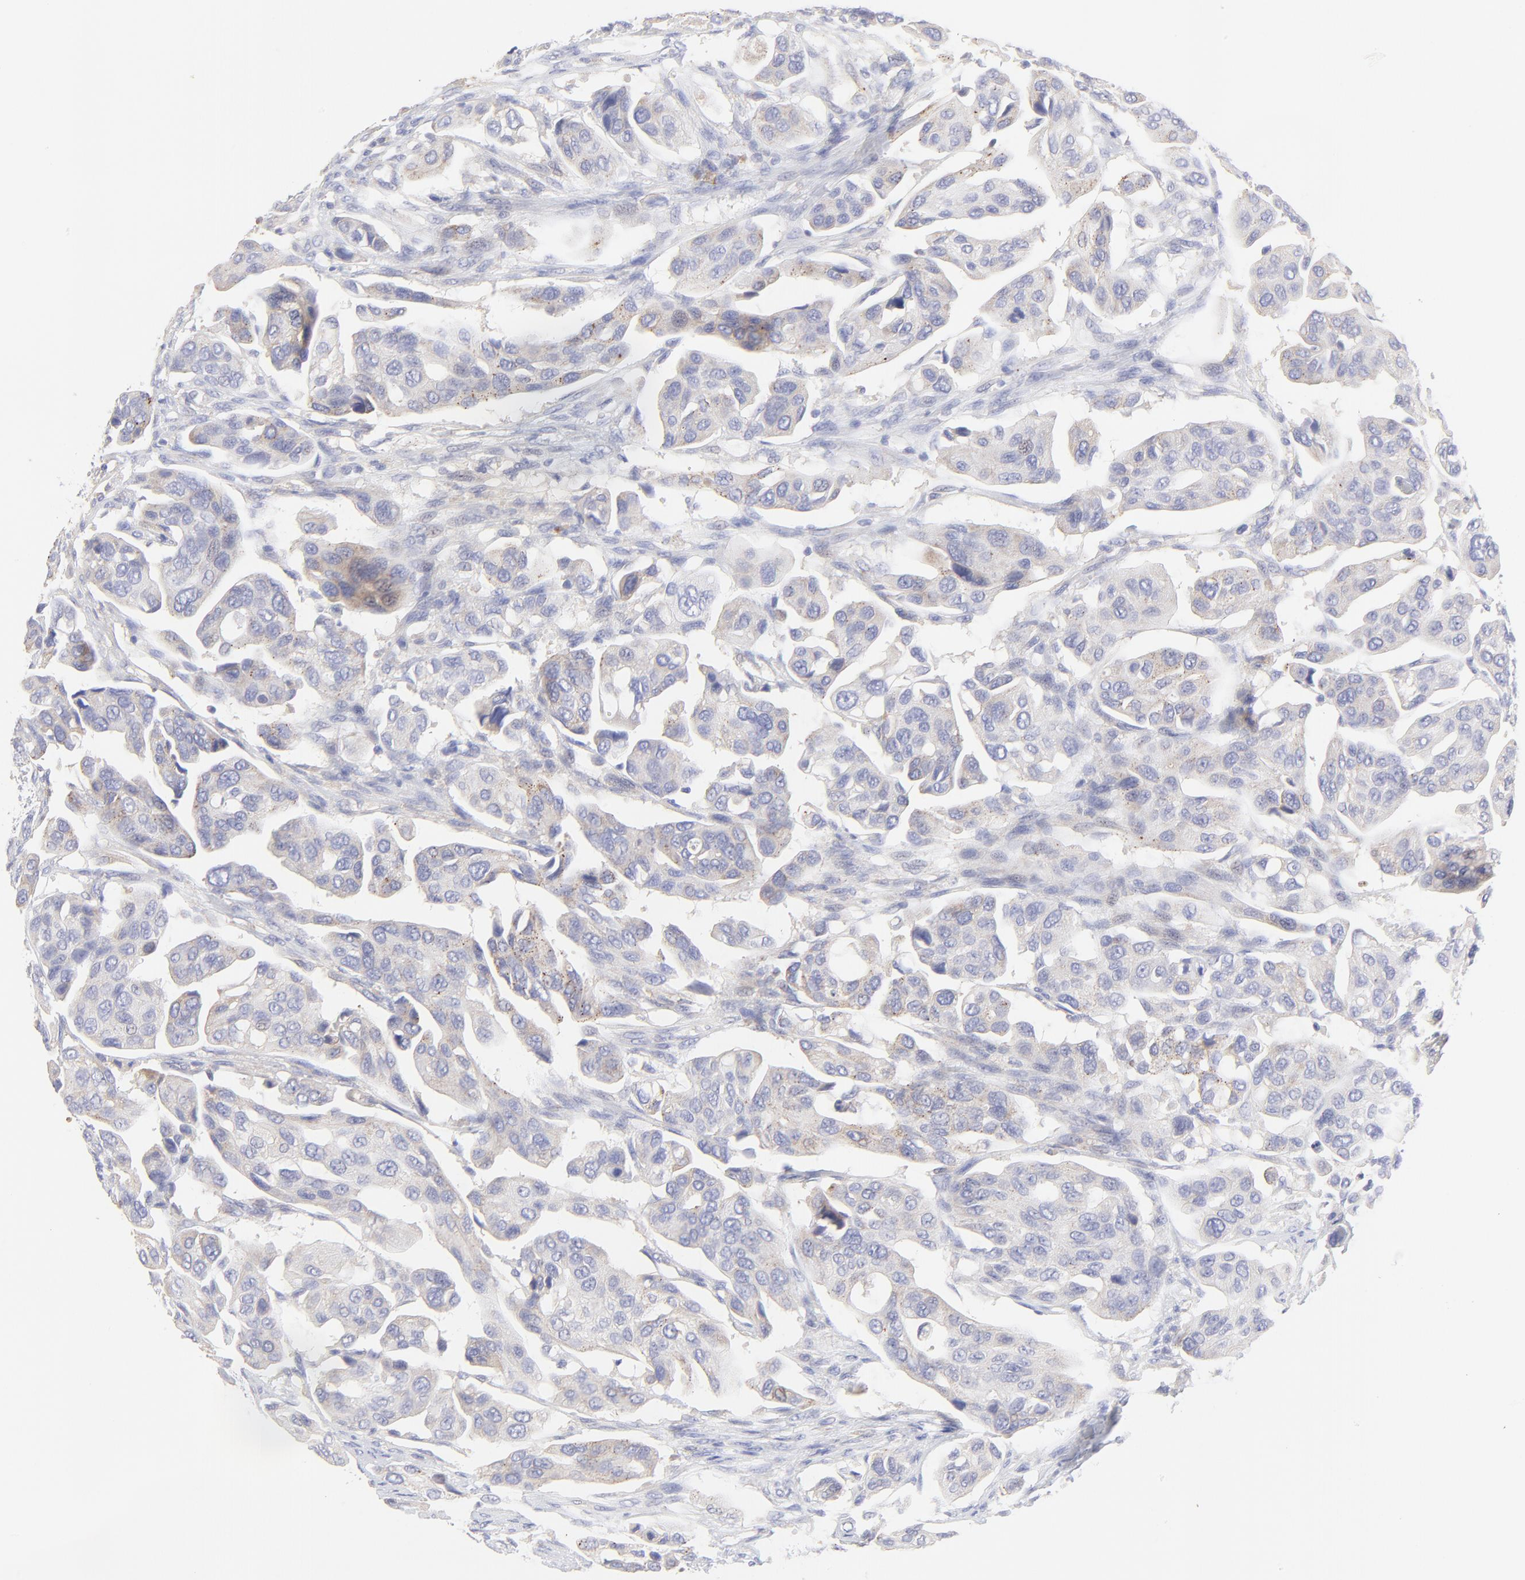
{"staining": {"intensity": "weak", "quantity": "<25%", "location": "cytoplasmic/membranous"}, "tissue": "urothelial cancer", "cell_type": "Tumor cells", "image_type": "cancer", "snomed": [{"axis": "morphology", "description": "Adenocarcinoma, NOS"}, {"axis": "topography", "description": "Urinary bladder"}], "caption": "There is no significant positivity in tumor cells of urothelial cancer.", "gene": "LHFPL1", "patient": {"sex": "male", "age": 61}}